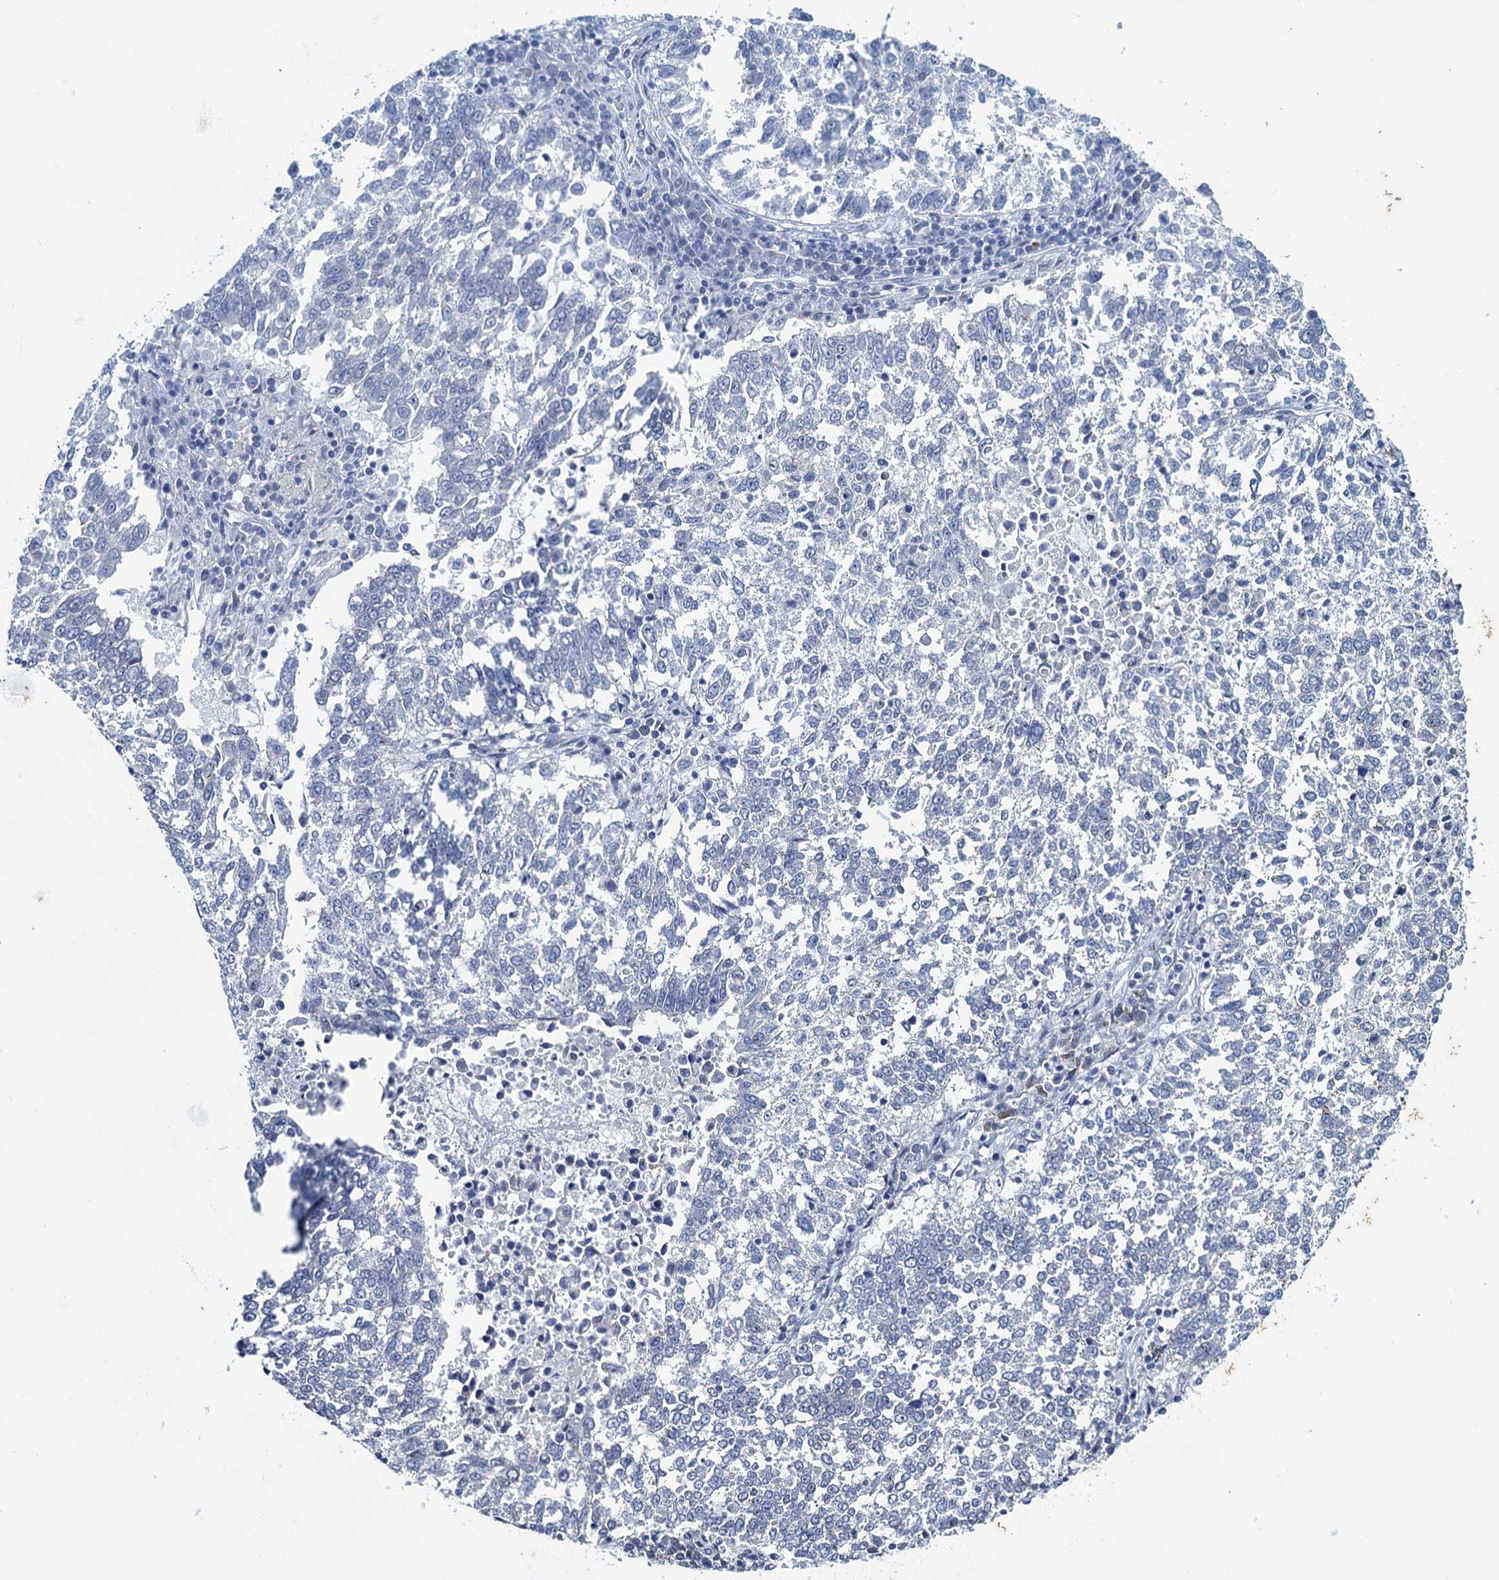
{"staining": {"intensity": "negative", "quantity": "none", "location": "none"}, "tissue": "lung cancer", "cell_type": "Tumor cells", "image_type": "cancer", "snomed": [{"axis": "morphology", "description": "Squamous cell carcinoma, NOS"}, {"axis": "topography", "description": "Lung"}], "caption": "Immunohistochemistry micrograph of human lung squamous cell carcinoma stained for a protein (brown), which demonstrates no expression in tumor cells.", "gene": "HAPSTR1", "patient": {"sex": "male", "age": 73}}